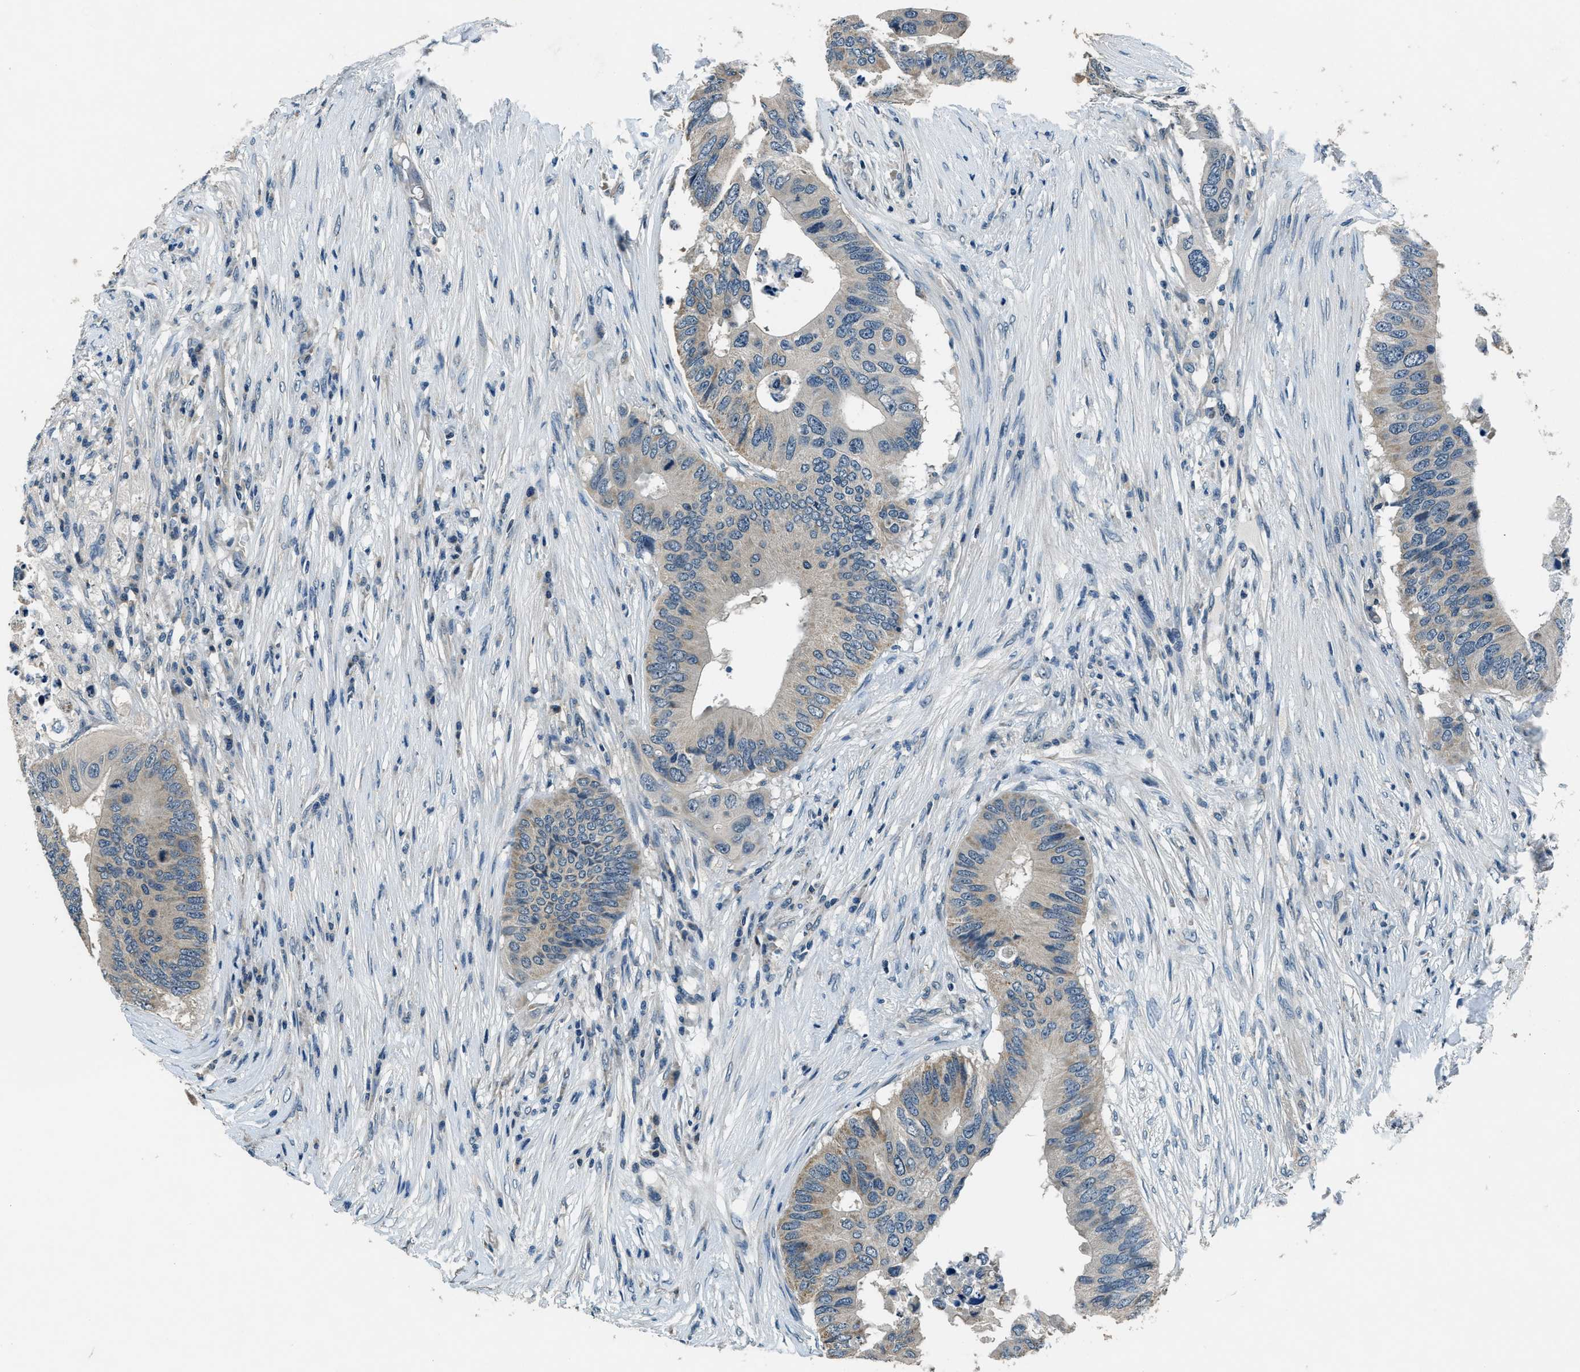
{"staining": {"intensity": "moderate", "quantity": "<25%", "location": "cytoplasmic/membranous"}, "tissue": "colorectal cancer", "cell_type": "Tumor cells", "image_type": "cancer", "snomed": [{"axis": "morphology", "description": "Adenocarcinoma, NOS"}, {"axis": "topography", "description": "Colon"}], "caption": "Immunohistochemical staining of human colorectal adenocarcinoma reveals low levels of moderate cytoplasmic/membranous protein positivity in about <25% of tumor cells. (brown staining indicates protein expression, while blue staining denotes nuclei).", "gene": "NME8", "patient": {"sex": "male", "age": 71}}